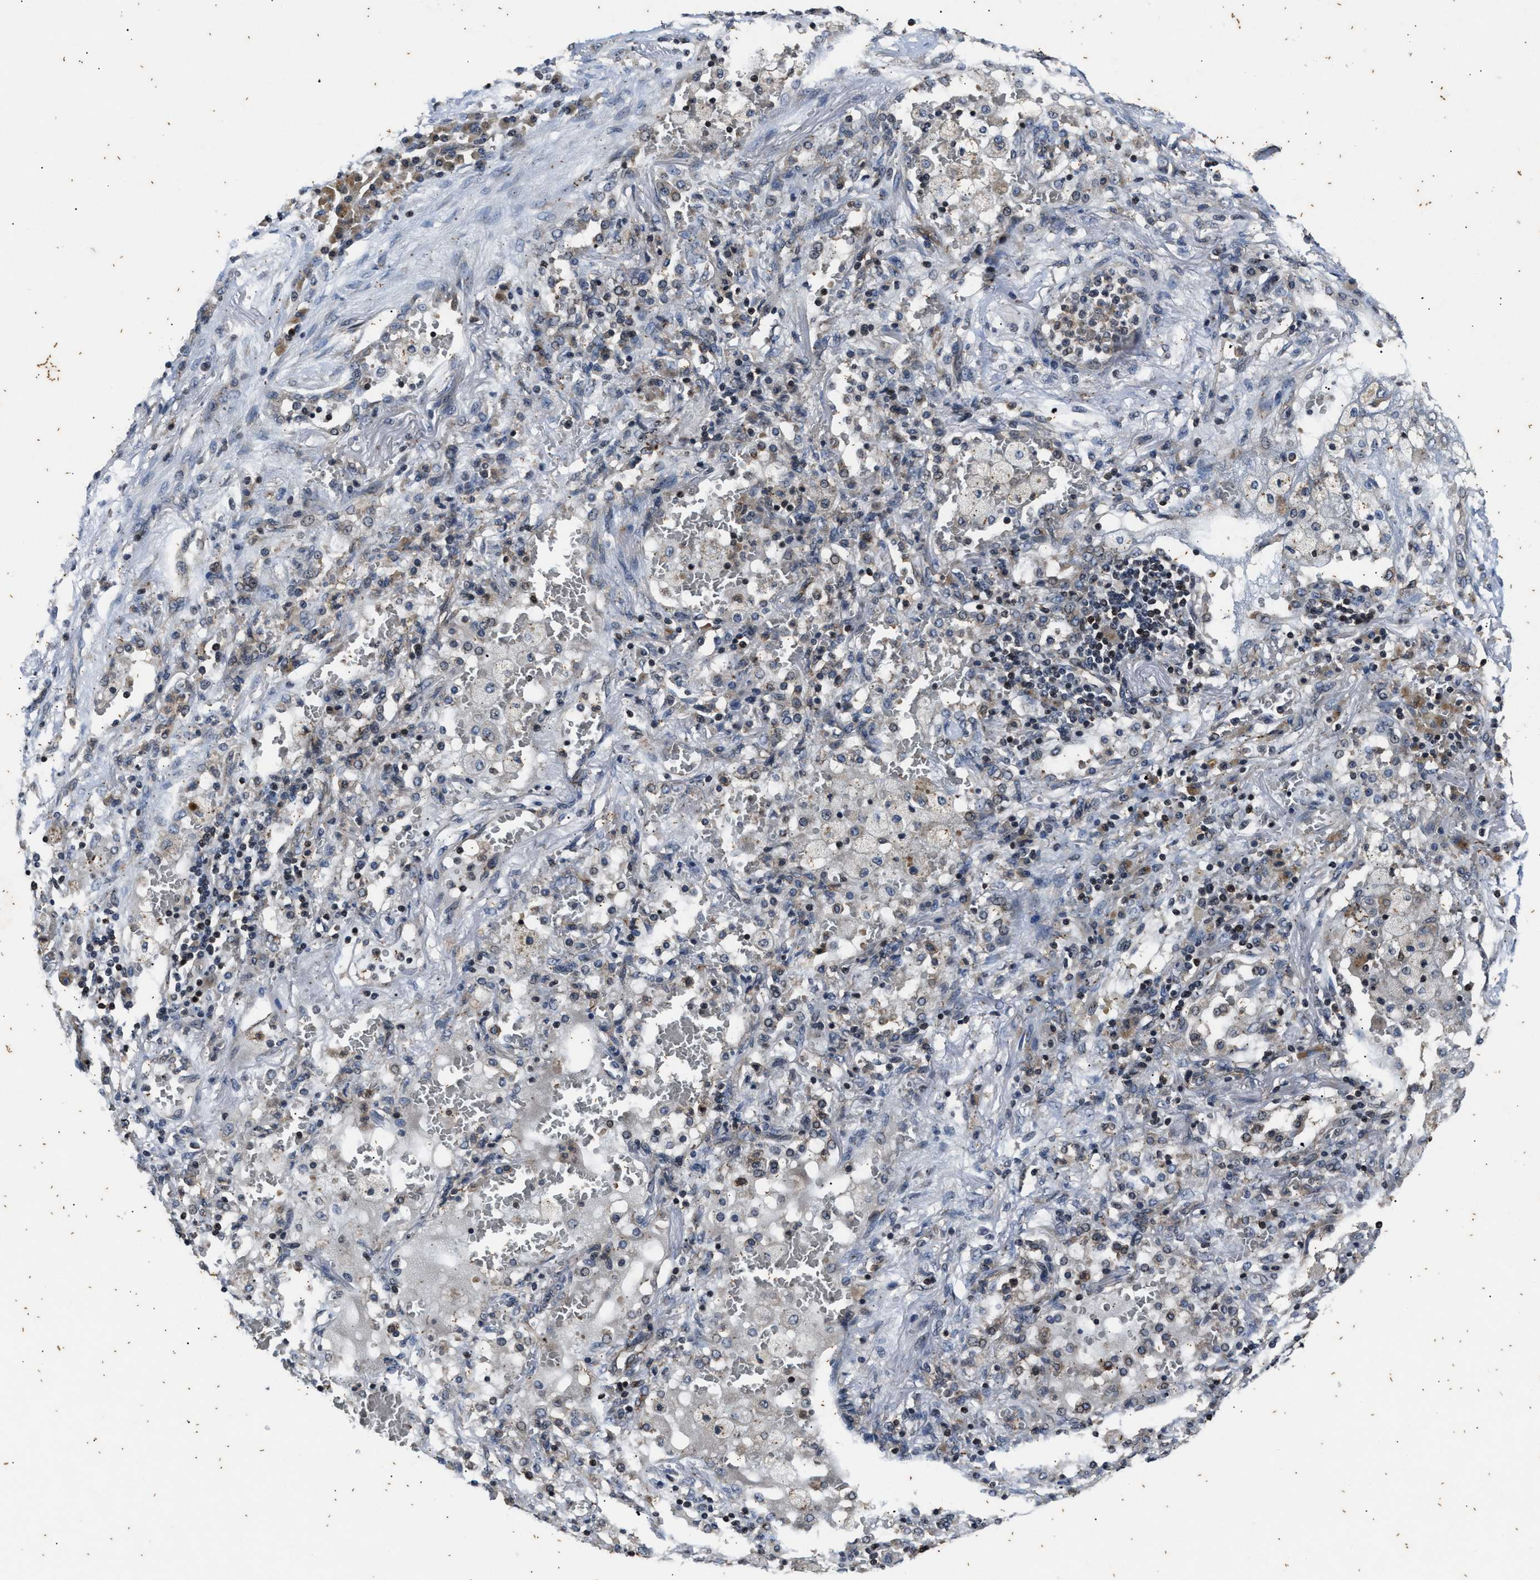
{"staining": {"intensity": "negative", "quantity": "none", "location": "none"}, "tissue": "lung cancer", "cell_type": "Tumor cells", "image_type": "cancer", "snomed": [{"axis": "morphology", "description": "Squamous cell carcinoma, NOS"}, {"axis": "topography", "description": "Lung"}], "caption": "The immunohistochemistry (IHC) image has no significant positivity in tumor cells of lung cancer (squamous cell carcinoma) tissue. (Immunohistochemistry (ihc), brightfield microscopy, high magnification).", "gene": "PTPN7", "patient": {"sex": "male", "age": 61}}